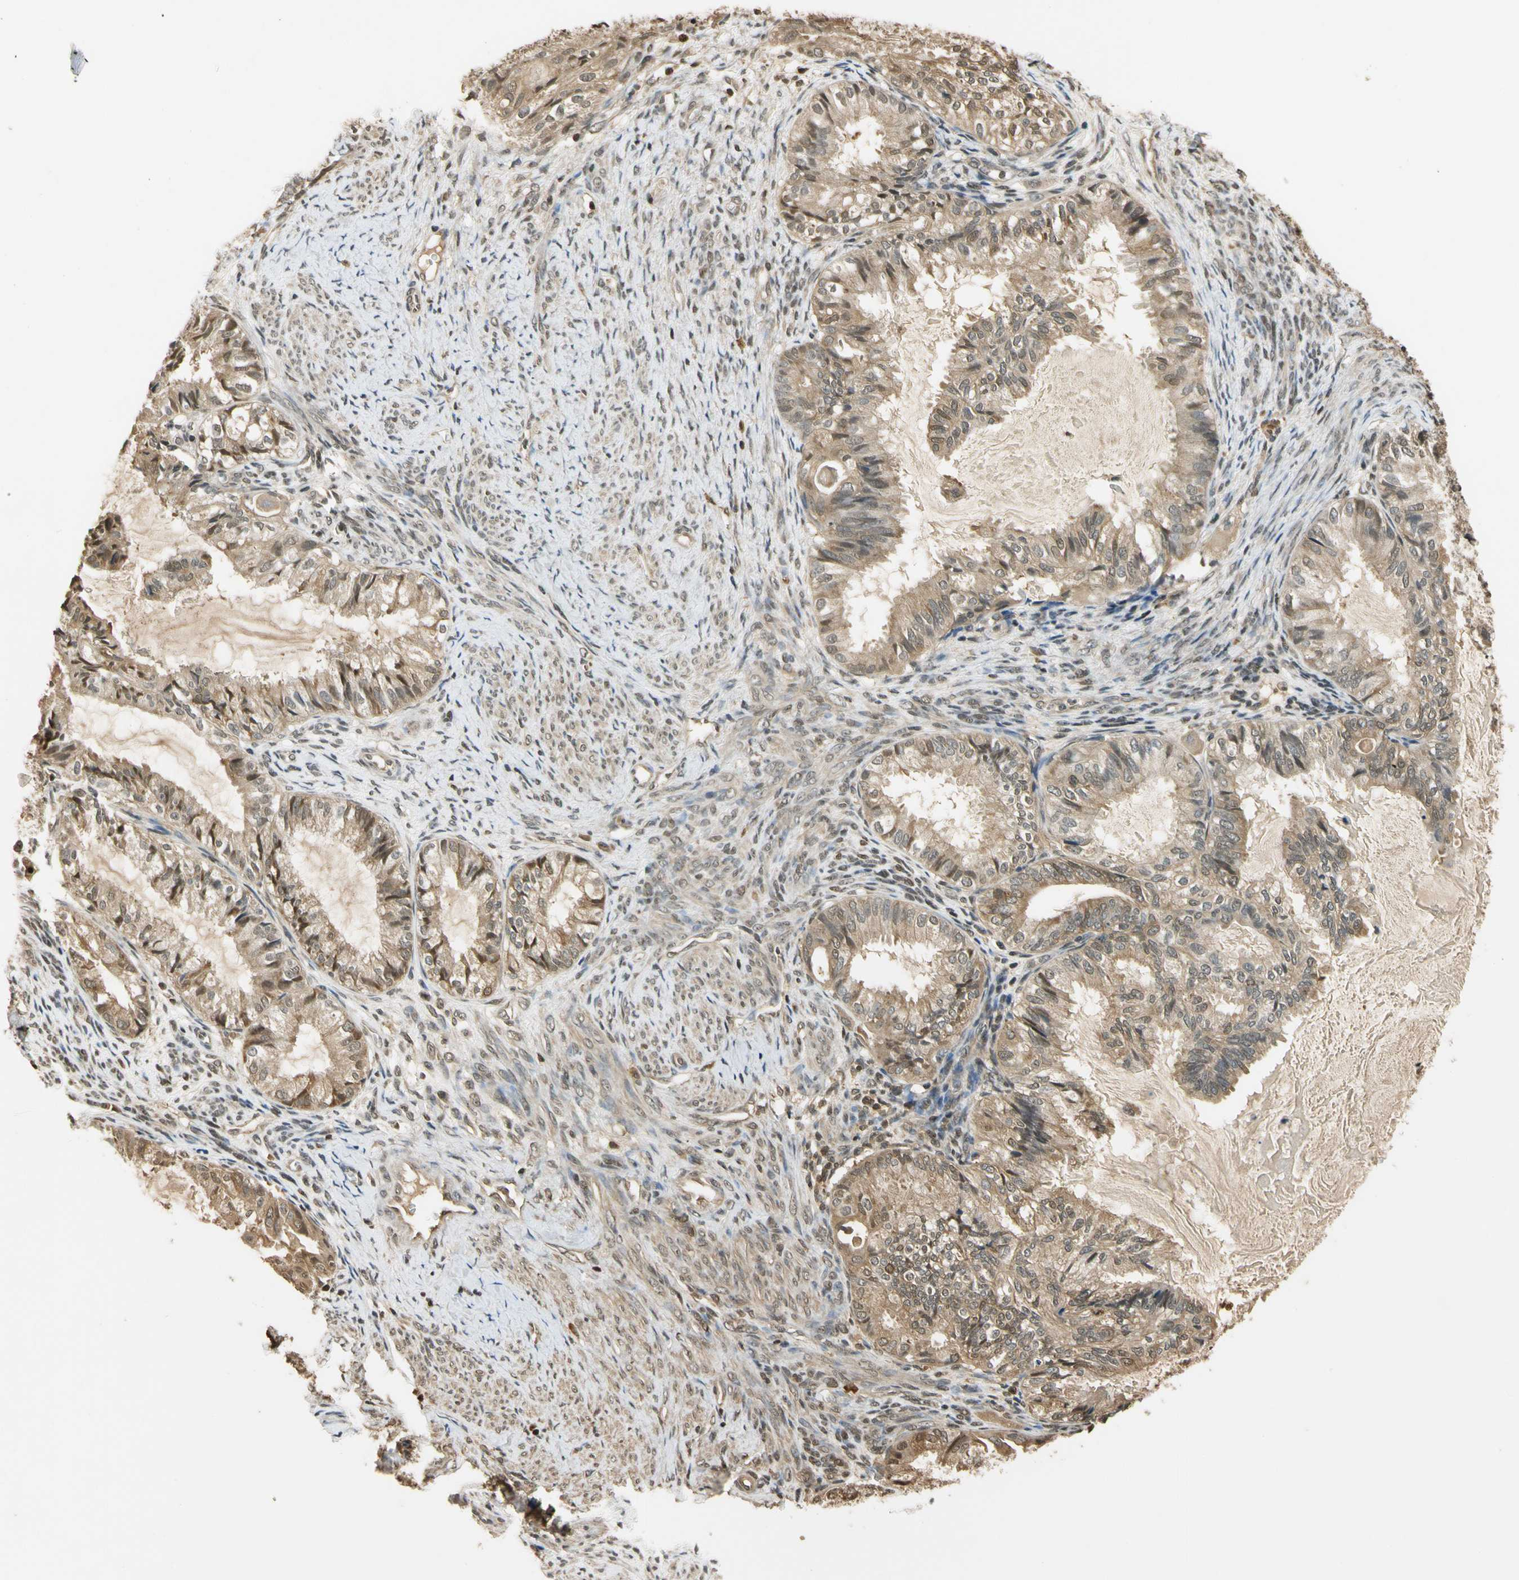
{"staining": {"intensity": "weak", "quantity": ">75%", "location": "cytoplasmic/membranous"}, "tissue": "cervical cancer", "cell_type": "Tumor cells", "image_type": "cancer", "snomed": [{"axis": "morphology", "description": "Normal tissue, NOS"}, {"axis": "morphology", "description": "Adenocarcinoma, NOS"}, {"axis": "topography", "description": "Cervix"}, {"axis": "topography", "description": "Endometrium"}], "caption": "A micrograph of human cervical adenocarcinoma stained for a protein demonstrates weak cytoplasmic/membranous brown staining in tumor cells.", "gene": "SOD1", "patient": {"sex": "female", "age": 86}}